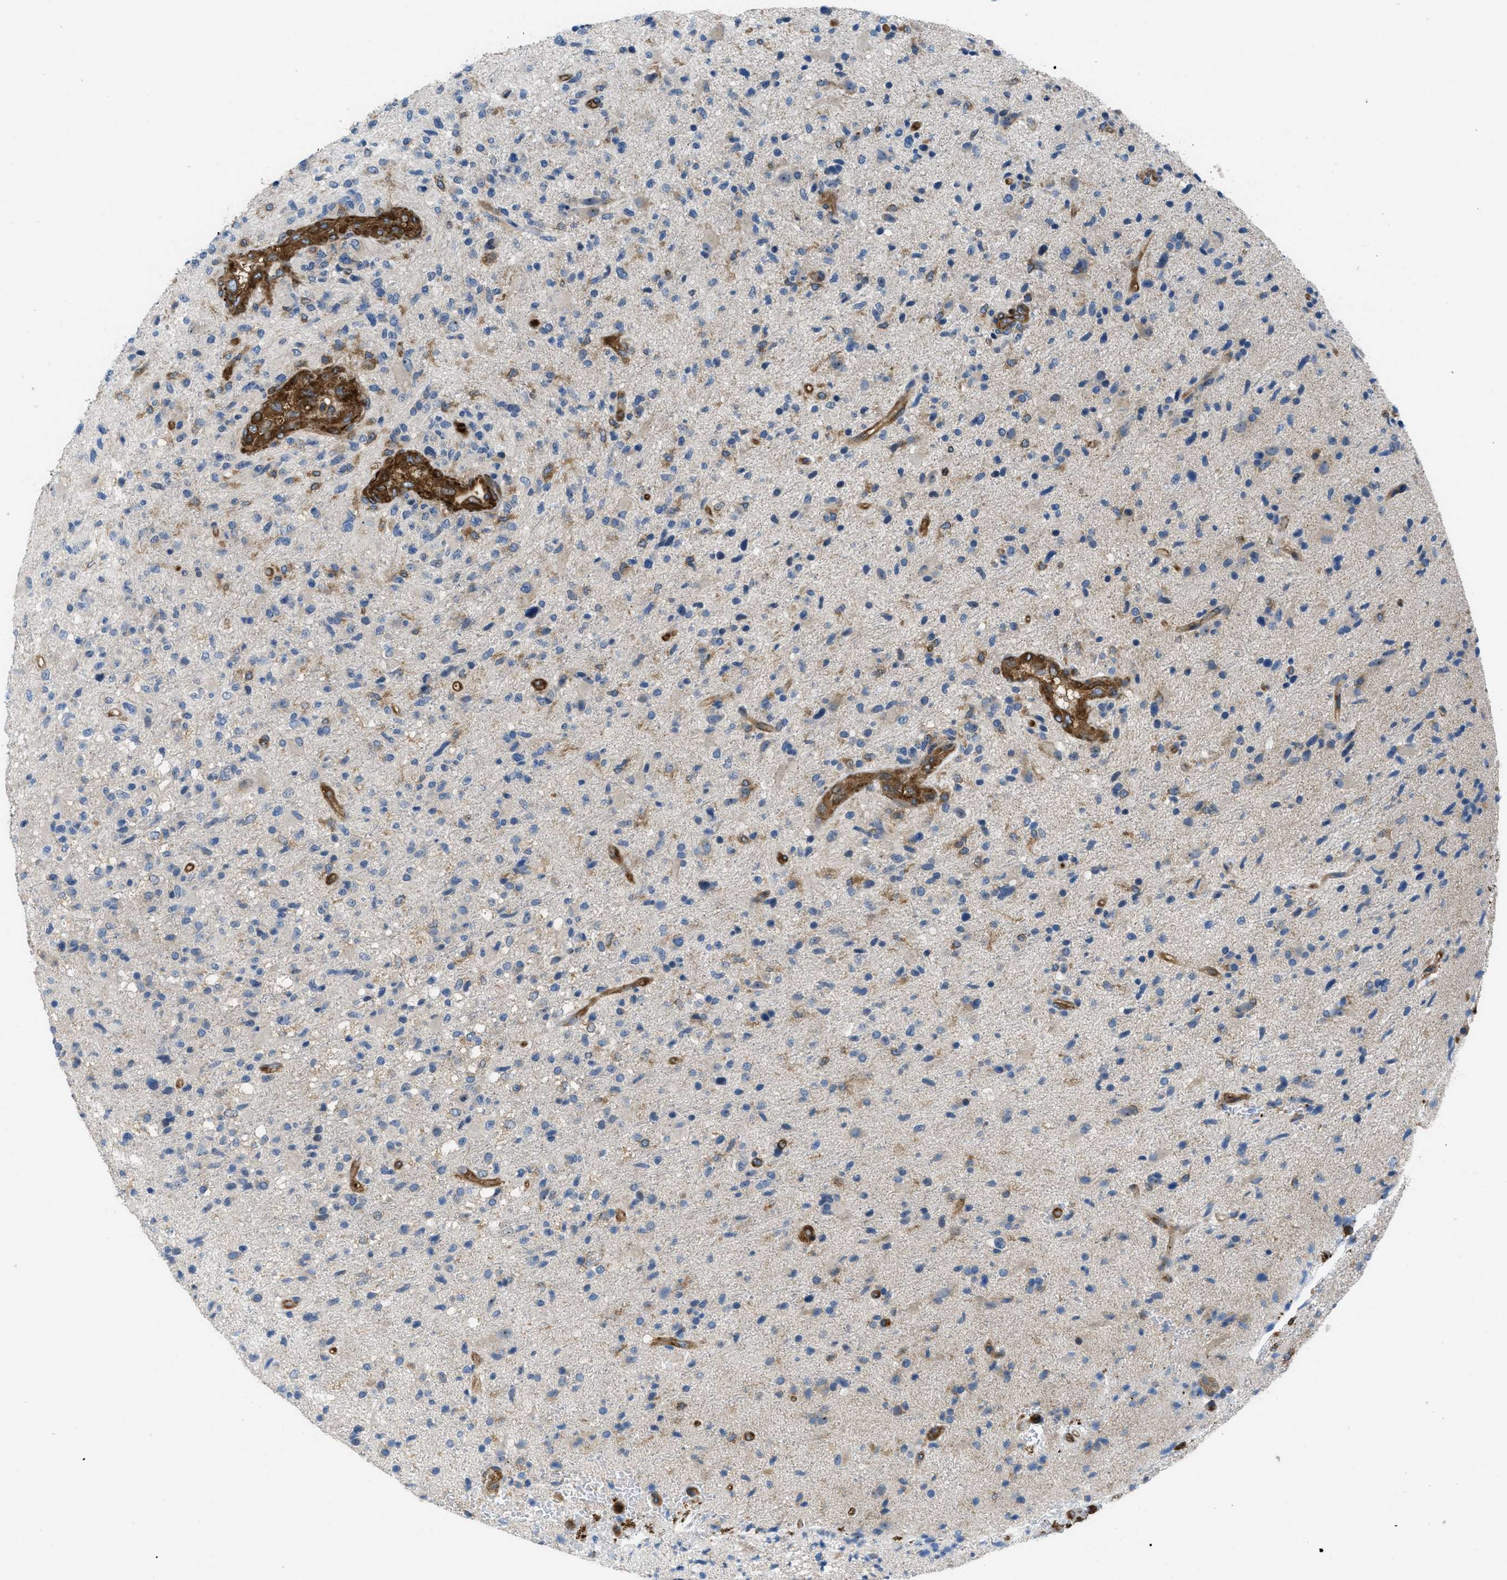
{"staining": {"intensity": "moderate", "quantity": "<25%", "location": "cytoplasmic/membranous"}, "tissue": "glioma", "cell_type": "Tumor cells", "image_type": "cancer", "snomed": [{"axis": "morphology", "description": "Glioma, malignant, High grade"}, {"axis": "topography", "description": "Brain"}], "caption": "Immunohistochemistry (IHC) image of neoplastic tissue: human malignant high-grade glioma stained using IHC displays low levels of moderate protein expression localized specifically in the cytoplasmic/membranous of tumor cells, appearing as a cytoplasmic/membranous brown color.", "gene": "ATP2A3", "patient": {"sex": "male", "age": 72}}